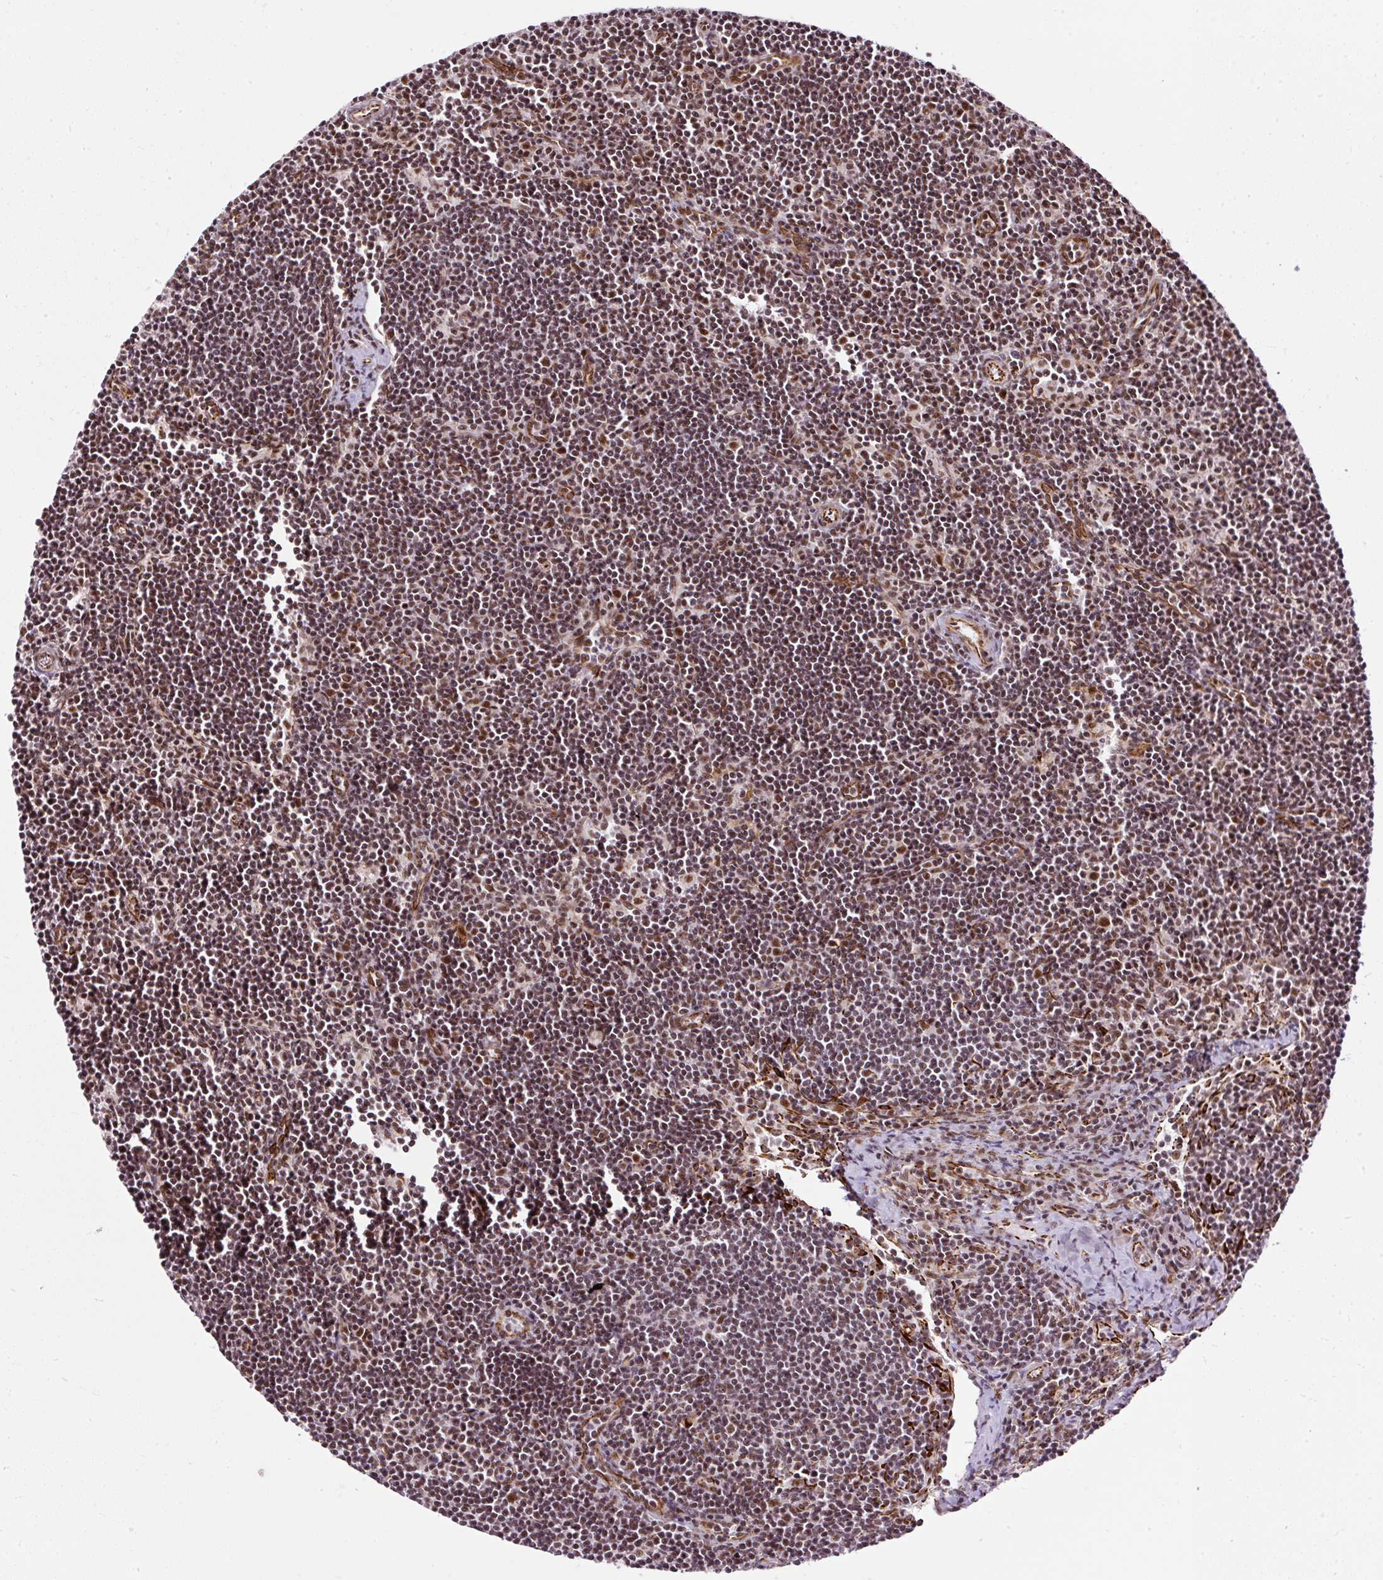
{"staining": {"intensity": "moderate", "quantity": "25%-75%", "location": "nuclear"}, "tissue": "lymph node", "cell_type": "Non-germinal center cells", "image_type": "normal", "snomed": [{"axis": "morphology", "description": "Normal tissue, NOS"}, {"axis": "topography", "description": "Lymph node"}], "caption": "Non-germinal center cells show medium levels of moderate nuclear positivity in approximately 25%-75% of cells in normal lymph node. The staining was performed using DAB (3,3'-diaminobenzidine), with brown indicating positive protein expression. Nuclei are stained blue with hematoxylin.", "gene": "FMC1", "patient": {"sex": "female", "age": 29}}